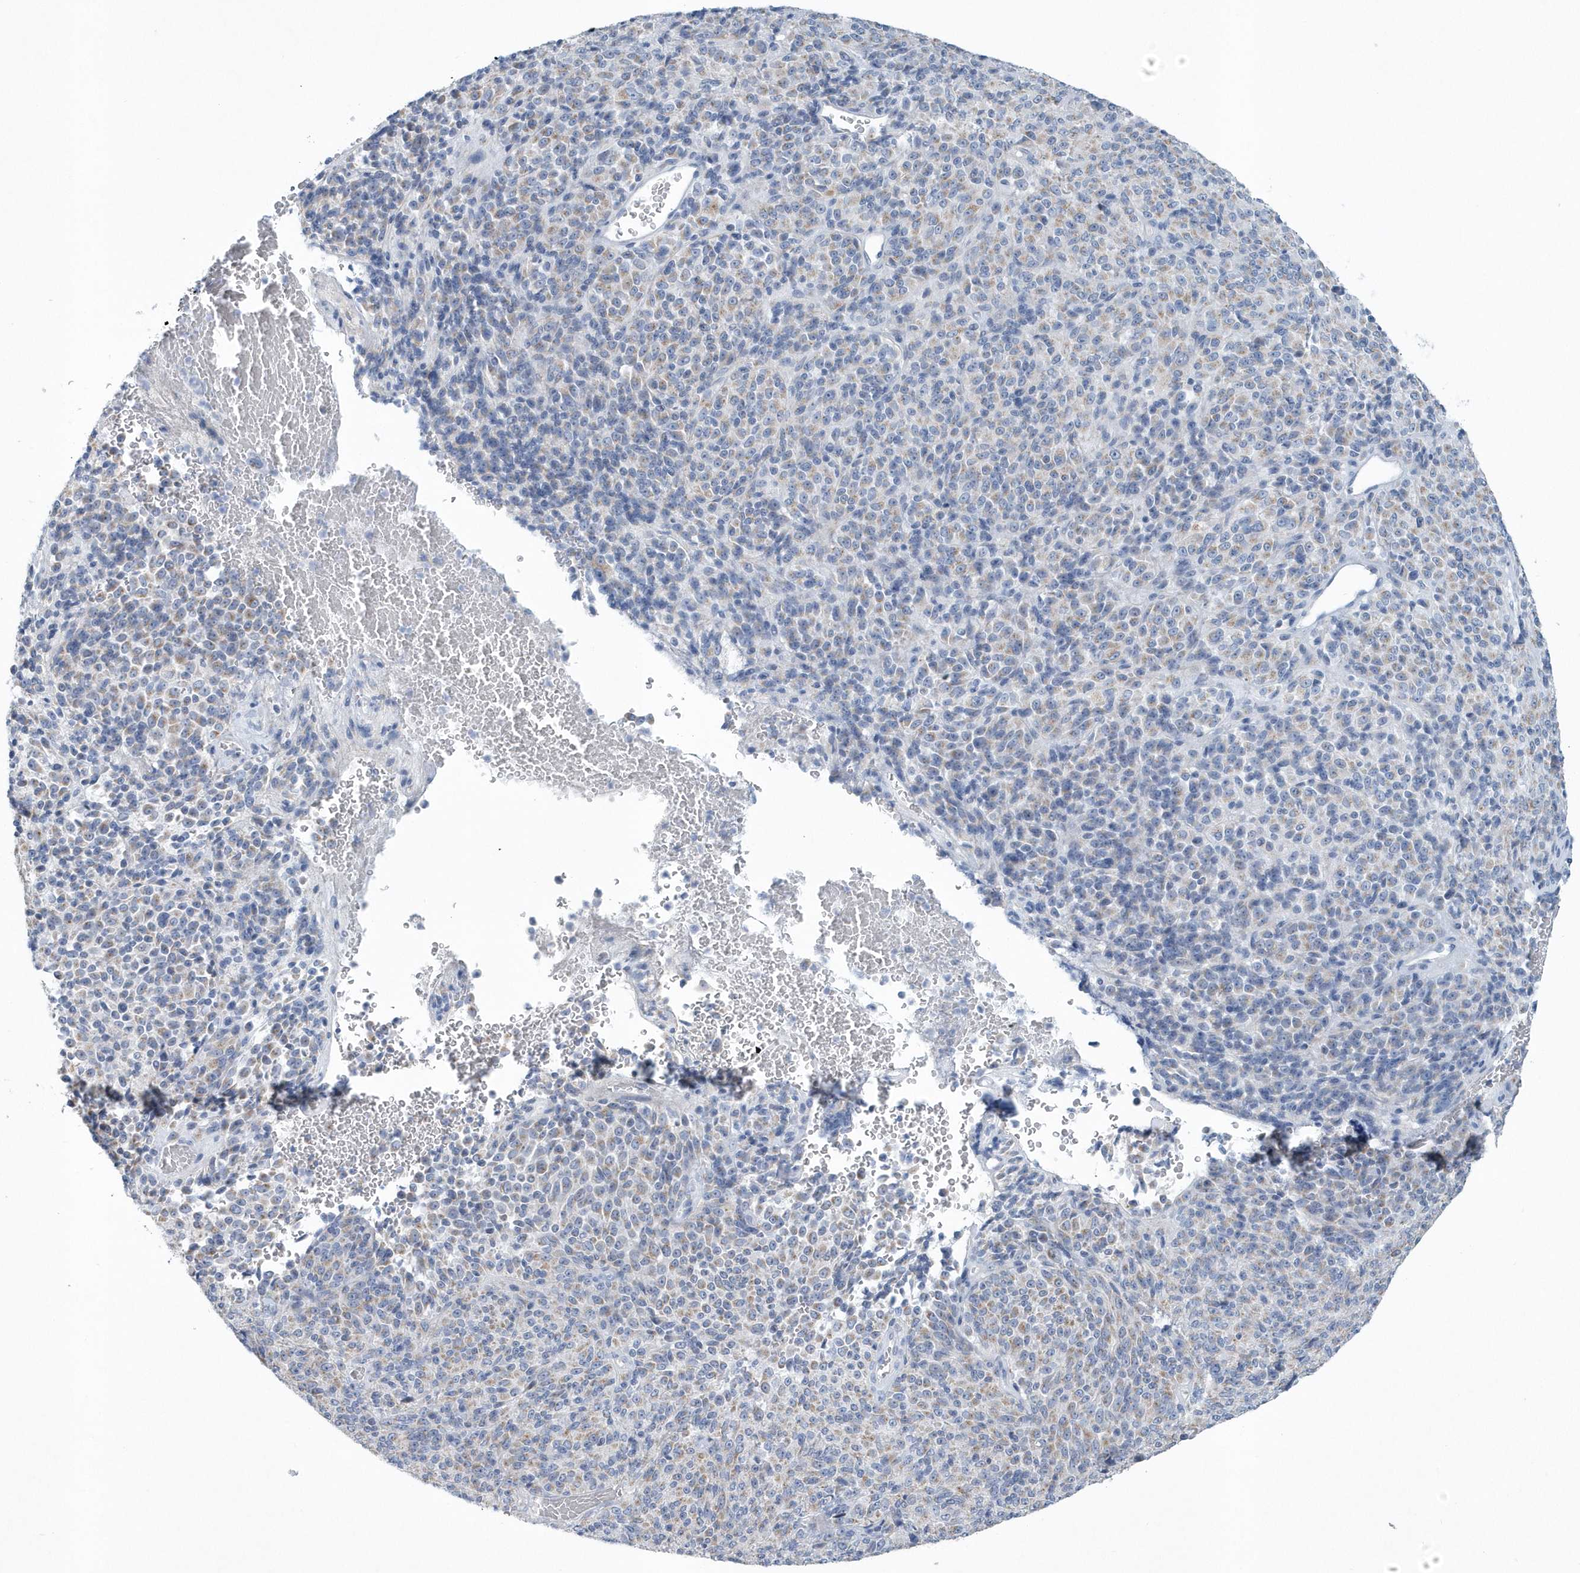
{"staining": {"intensity": "weak", "quantity": "25%-75%", "location": "cytoplasmic/membranous"}, "tissue": "melanoma", "cell_type": "Tumor cells", "image_type": "cancer", "snomed": [{"axis": "morphology", "description": "Malignant melanoma, Metastatic site"}, {"axis": "topography", "description": "Brain"}], "caption": "The histopathology image demonstrates staining of melanoma, revealing weak cytoplasmic/membranous protein expression (brown color) within tumor cells. (Brightfield microscopy of DAB IHC at high magnification).", "gene": "SPATA18", "patient": {"sex": "female", "age": 56}}